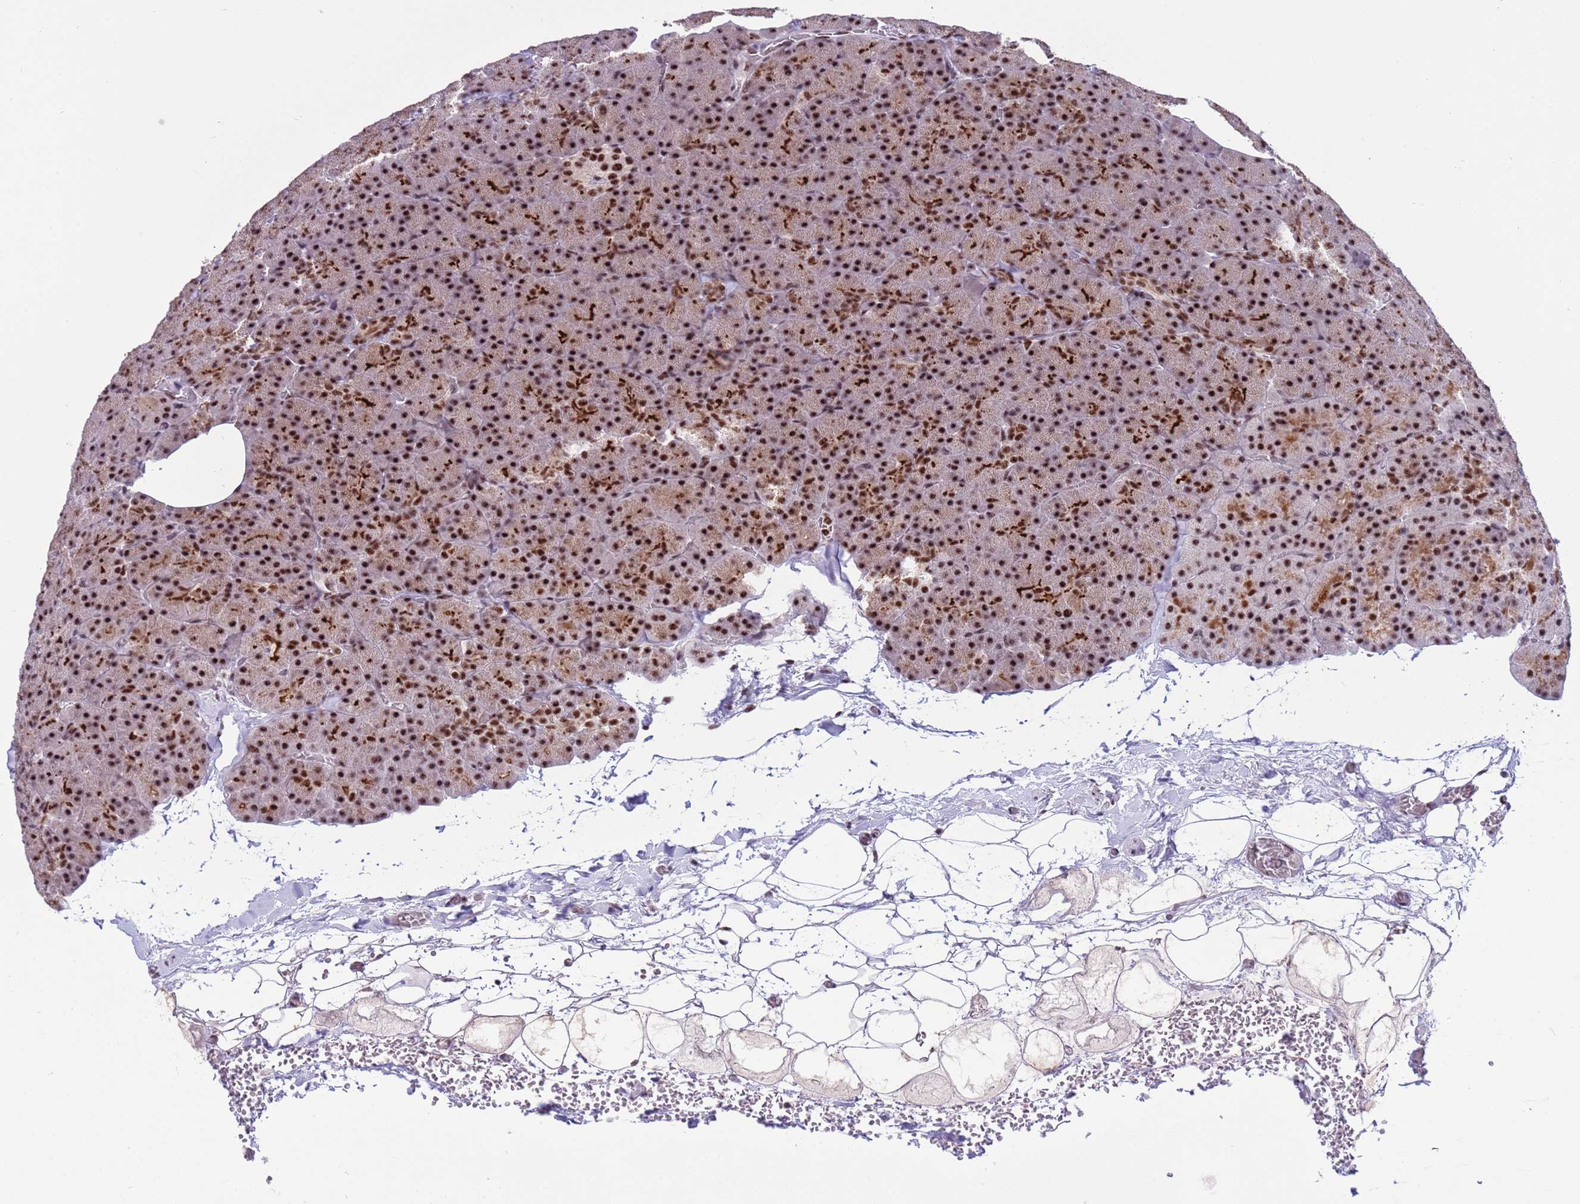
{"staining": {"intensity": "strong", "quantity": ">75%", "location": "nuclear"}, "tissue": "pancreas", "cell_type": "Exocrine glandular cells", "image_type": "normal", "snomed": [{"axis": "morphology", "description": "Normal tissue, NOS"}, {"axis": "morphology", "description": "Carcinoid, malignant, NOS"}, {"axis": "topography", "description": "Pancreas"}], "caption": "IHC histopathology image of normal human pancreas stained for a protein (brown), which reveals high levels of strong nuclear positivity in about >75% of exocrine glandular cells.", "gene": "THOC2", "patient": {"sex": "female", "age": 35}}